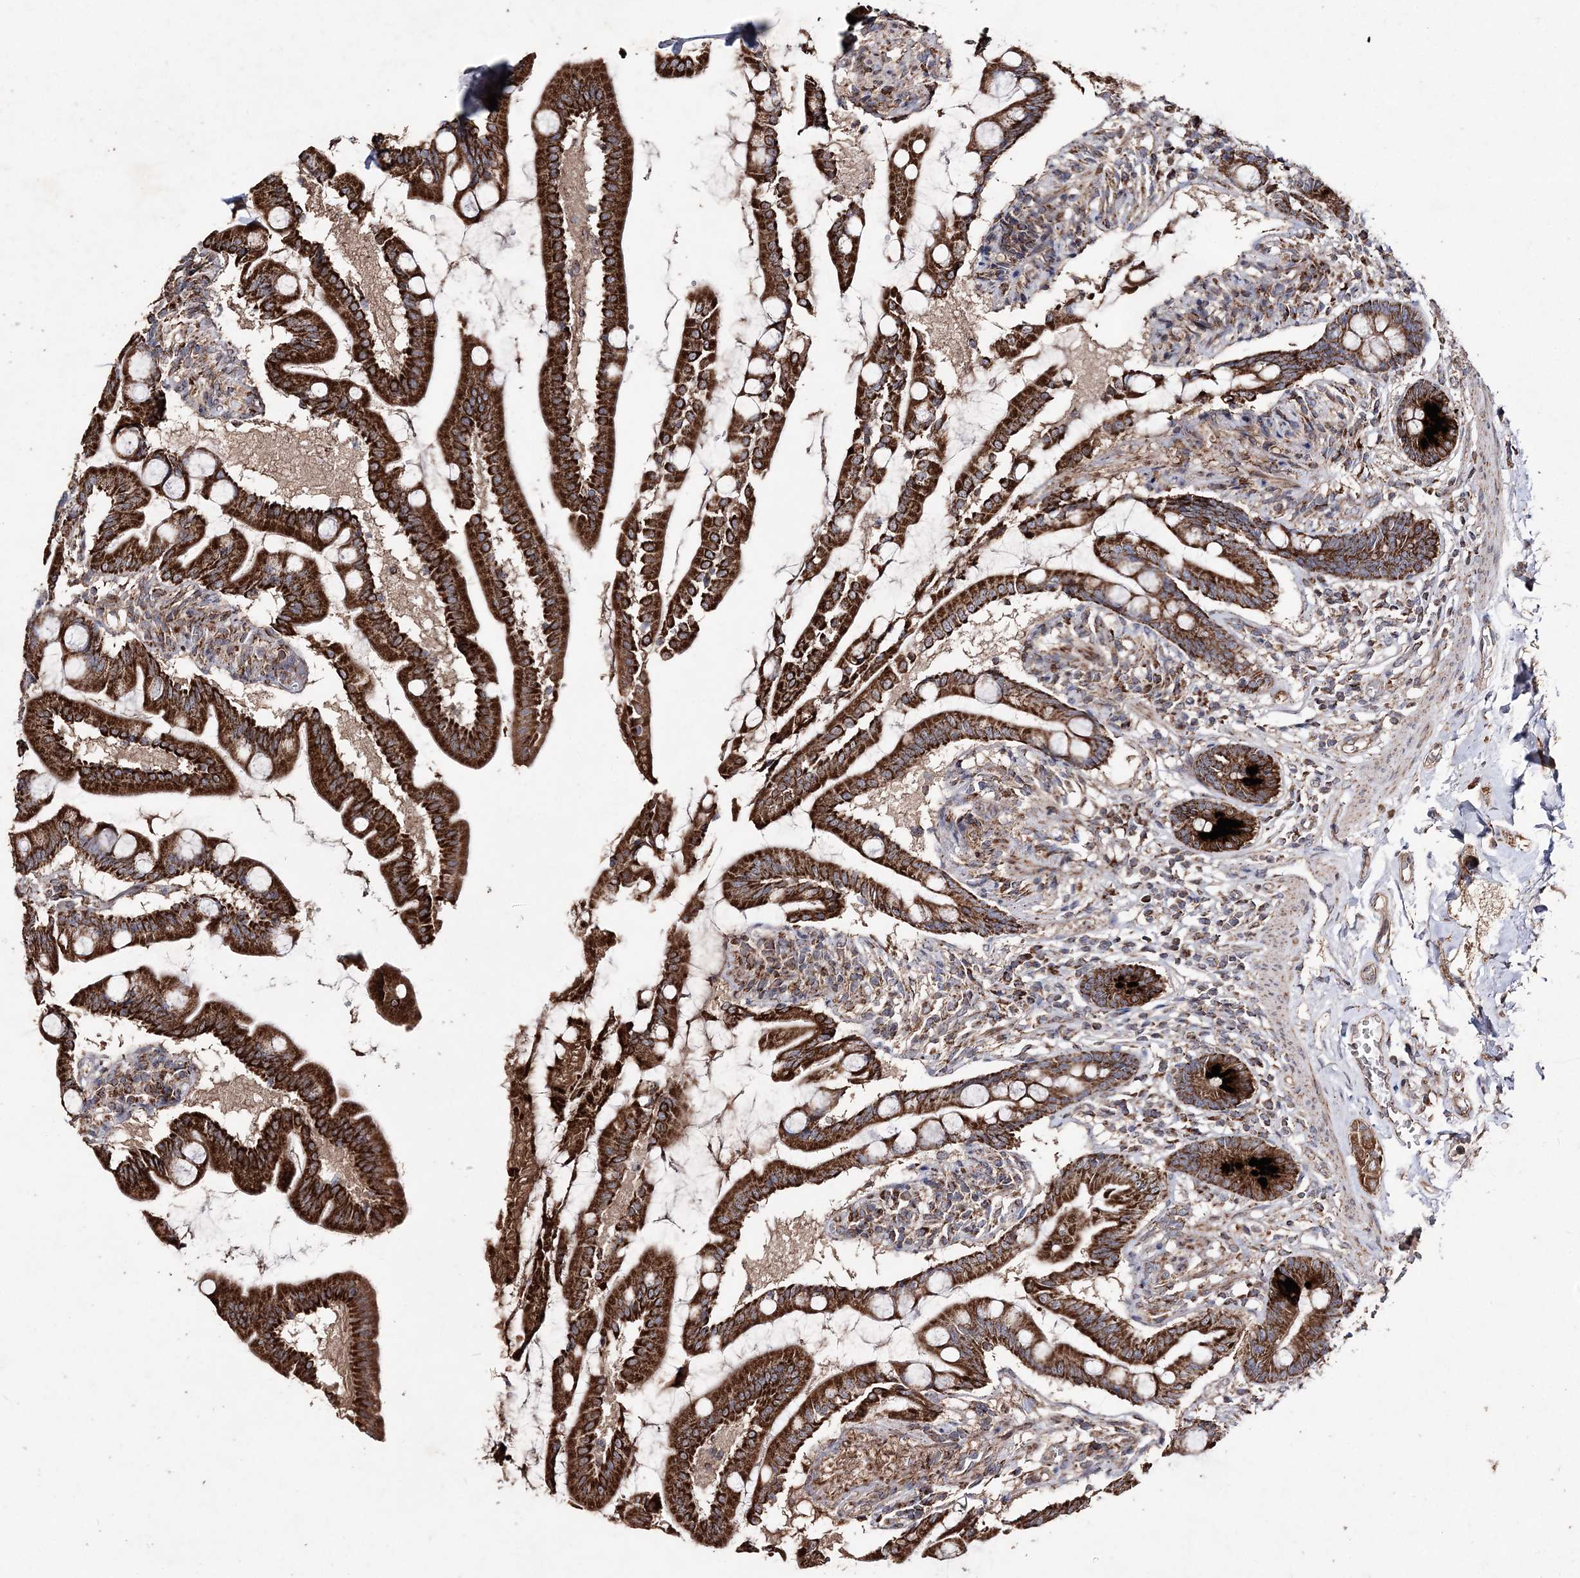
{"staining": {"intensity": "strong", "quantity": ">75%", "location": "cytoplasmic/membranous"}, "tissue": "small intestine", "cell_type": "Glandular cells", "image_type": "normal", "snomed": [{"axis": "morphology", "description": "Normal tissue, NOS"}, {"axis": "topography", "description": "Small intestine"}], "caption": "Immunohistochemistry (DAB (3,3'-diaminobenzidine)) staining of normal human small intestine reveals strong cytoplasmic/membranous protein staining in about >75% of glandular cells. (IHC, brightfield microscopy, high magnification).", "gene": "POC5", "patient": {"sex": "female", "age": 56}}